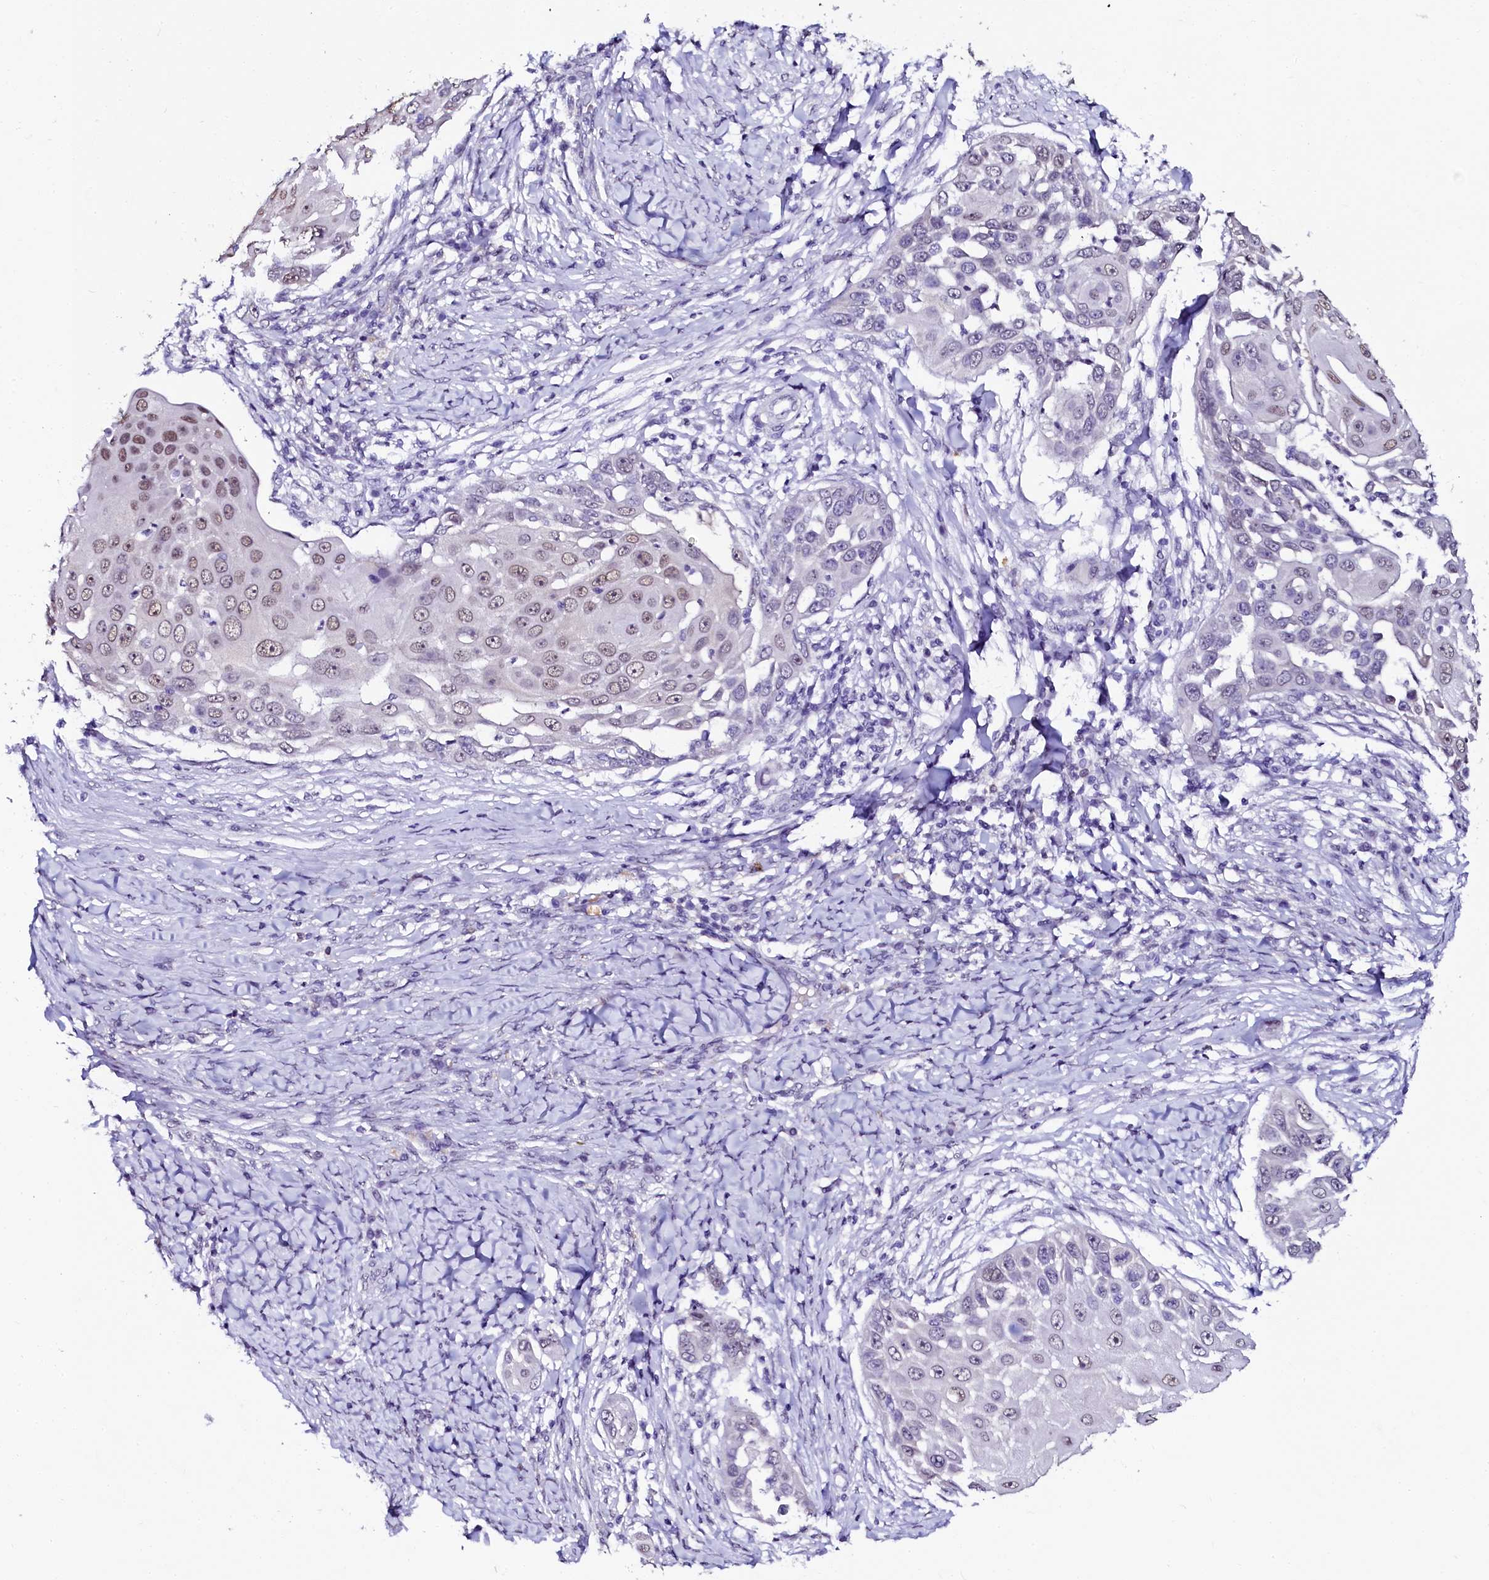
{"staining": {"intensity": "moderate", "quantity": "<25%", "location": "nuclear"}, "tissue": "skin cancer", "cell_type": "Tumor cells", "image_type": "cancer", "snomed": [{"axis": "morphology", "description": "Squamous cell carcinoma, NOS"}, {"axis": "topography", "description": "Skin"}], "caption": "Protein analysis of skin squamous cell carcinoma tissue displays moderate nuclear expression in approximately <25% of tumor cells.", "gene": "SORD", "patient": {"sex": "female", "age": 44}}